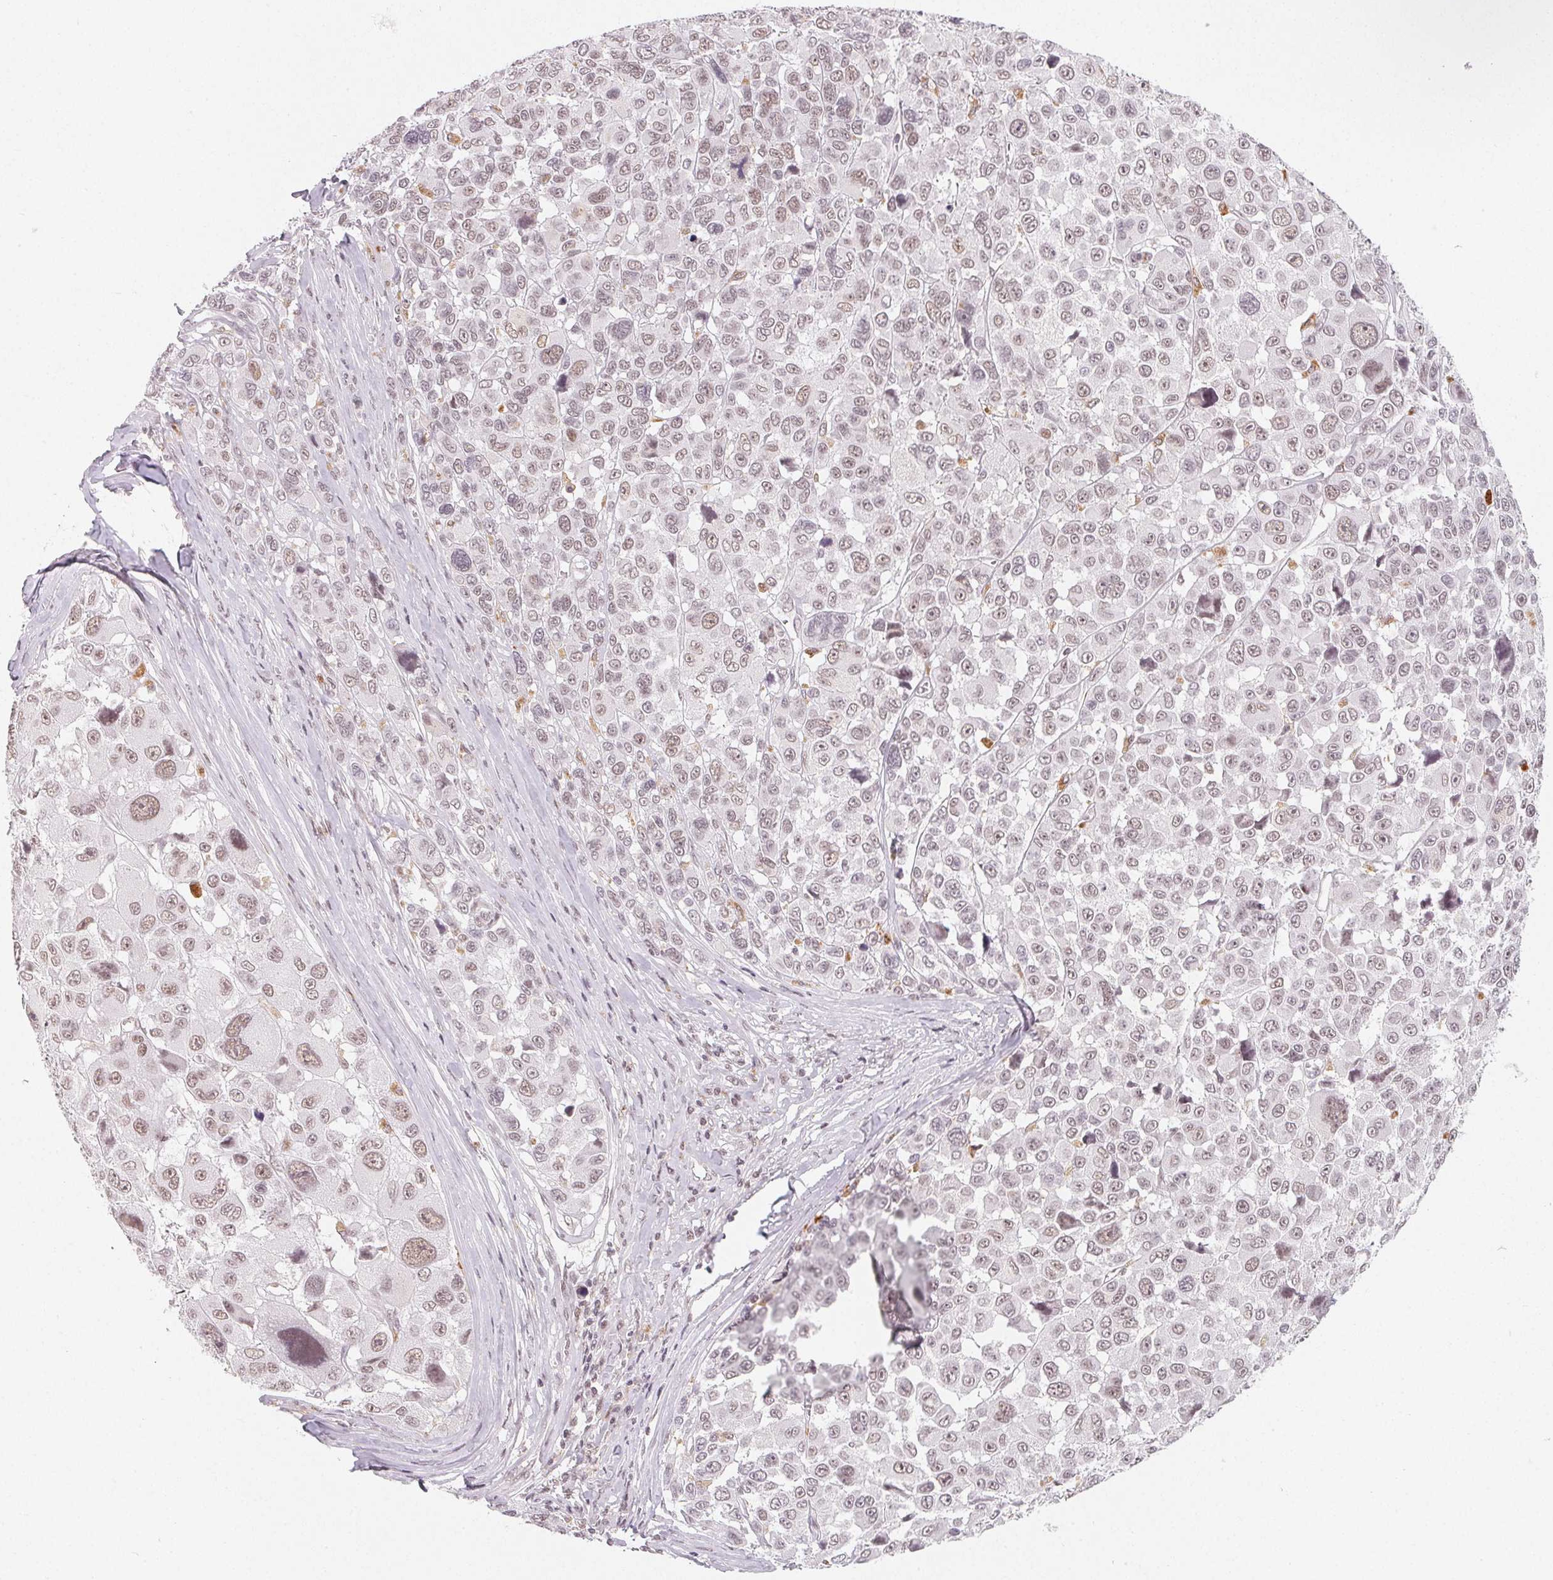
{"staining": {"intensity": "weak", "quantity": ">75%", "location": "nuclear"}, "tissue": "melanoma", "cell_type": "Tumor cells", "image_type": "cancer", "snomed": [{"axis": "morphology", "description": "Malignant melanoma, NOS"}, {"axis": "topography", "description": "Skin"}], "caption": "IHC staining of malignant melanoma, which demonstrates low levels of weak nuclear staining in approximately >75% of tumor cells indicating weak nuclear protein staining. The staining was performed using DAB (brown) for protein detection and nuclei were counterstained in hematoxylin (blue).", "gene": "NXF3", "patient": {"sex": "female", "age": 66}}